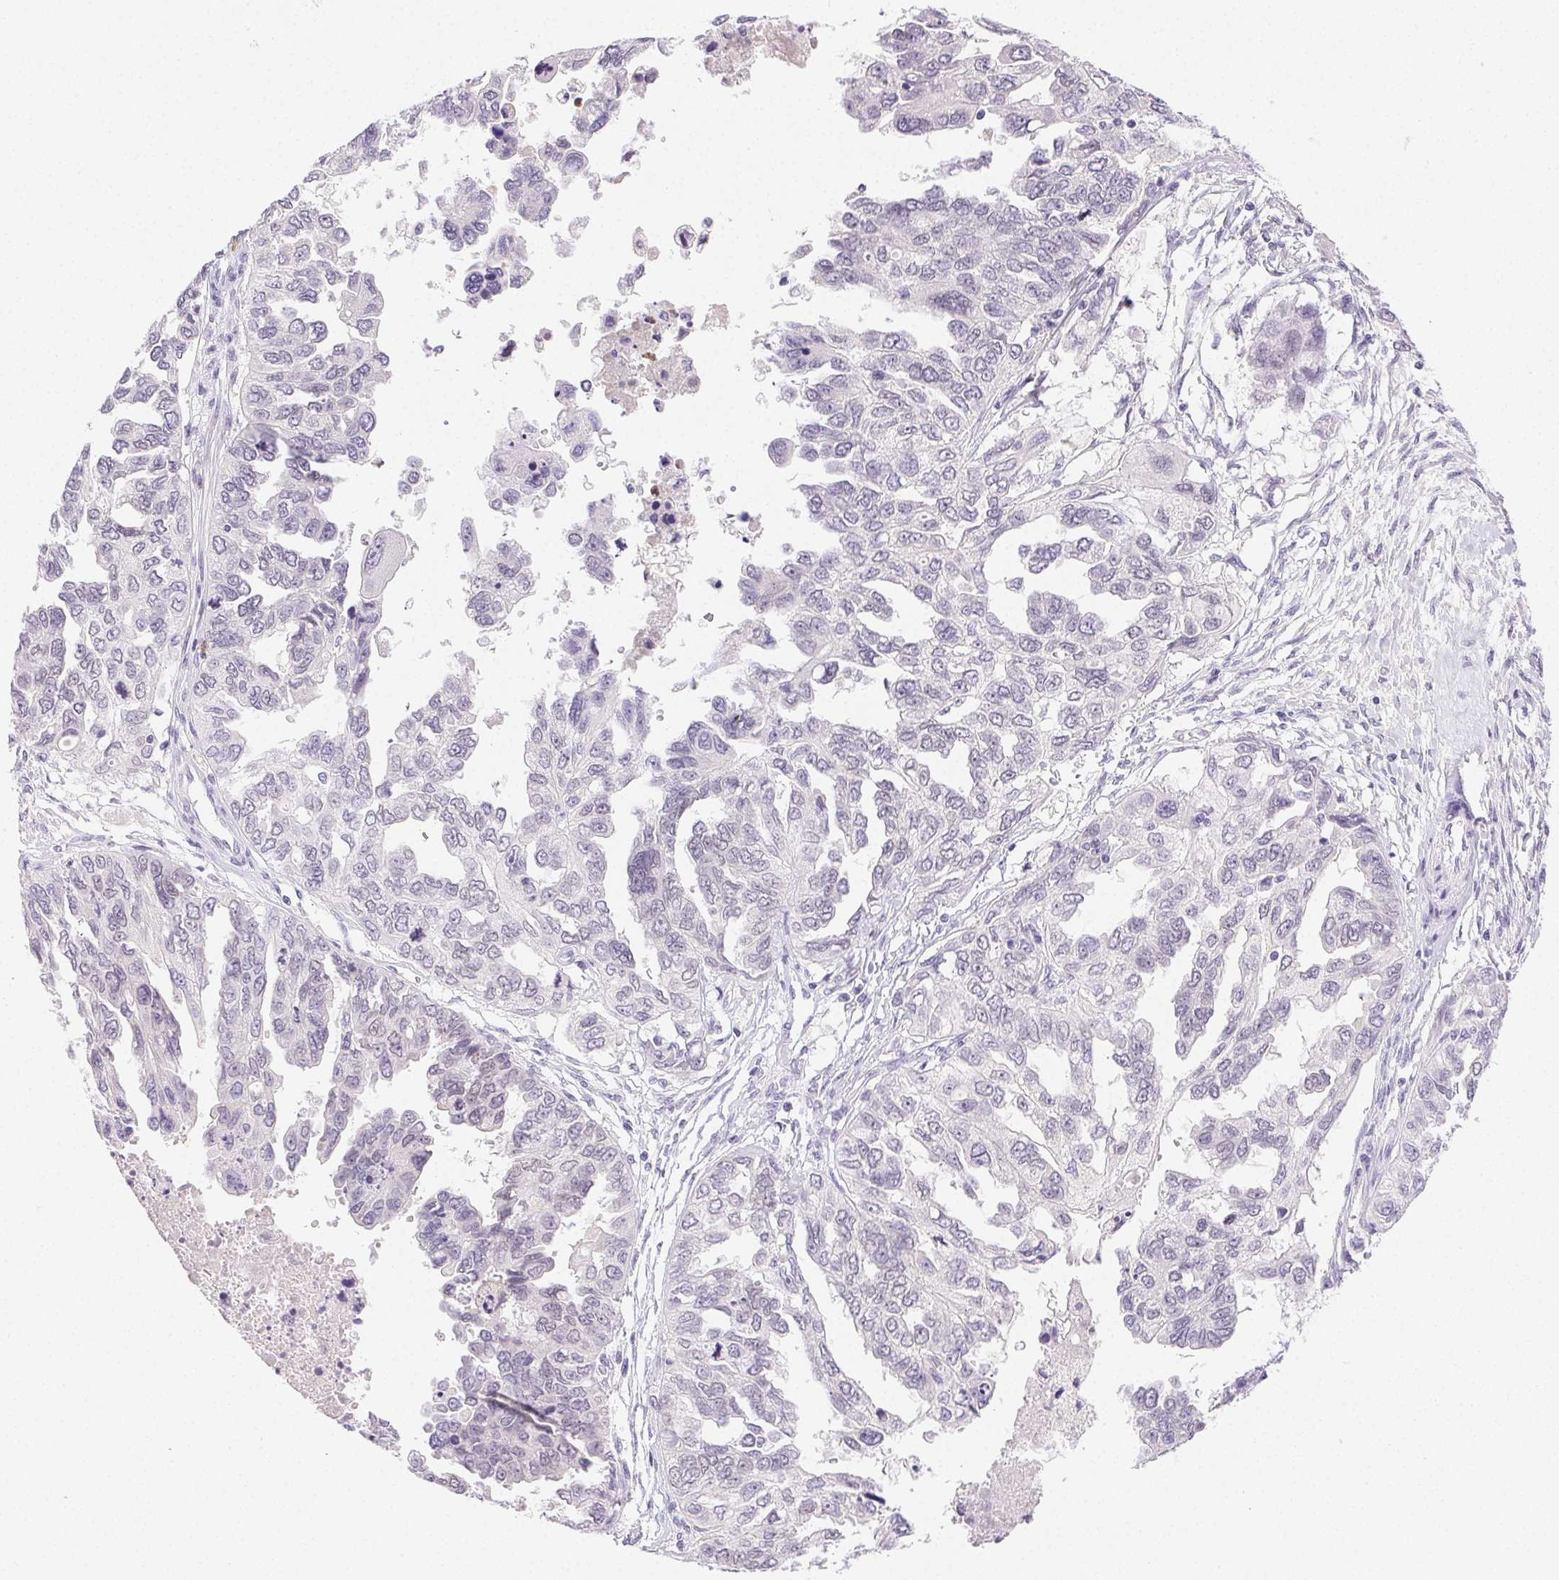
{"staining": {"intensity": "negative", "quantity": "none", "location": "none"}, "tissue": "ovarian cancer", "cell_type": "Tumor cells", "image_type": "cancer", "snomed": [{"axis": "morphology", "description": "Cystadenocarcinoma, serous, NOS"}, {"axis": "topography", "description": "Ovary"}], "caption": "IHC micrograph of human serous cystadenocarcinoma (ovarian) stained for a protein (brown), which reveals no positivity in tumor cells.", "gene": "EMX2", "patient": {"sex": "female", "age": 53}}